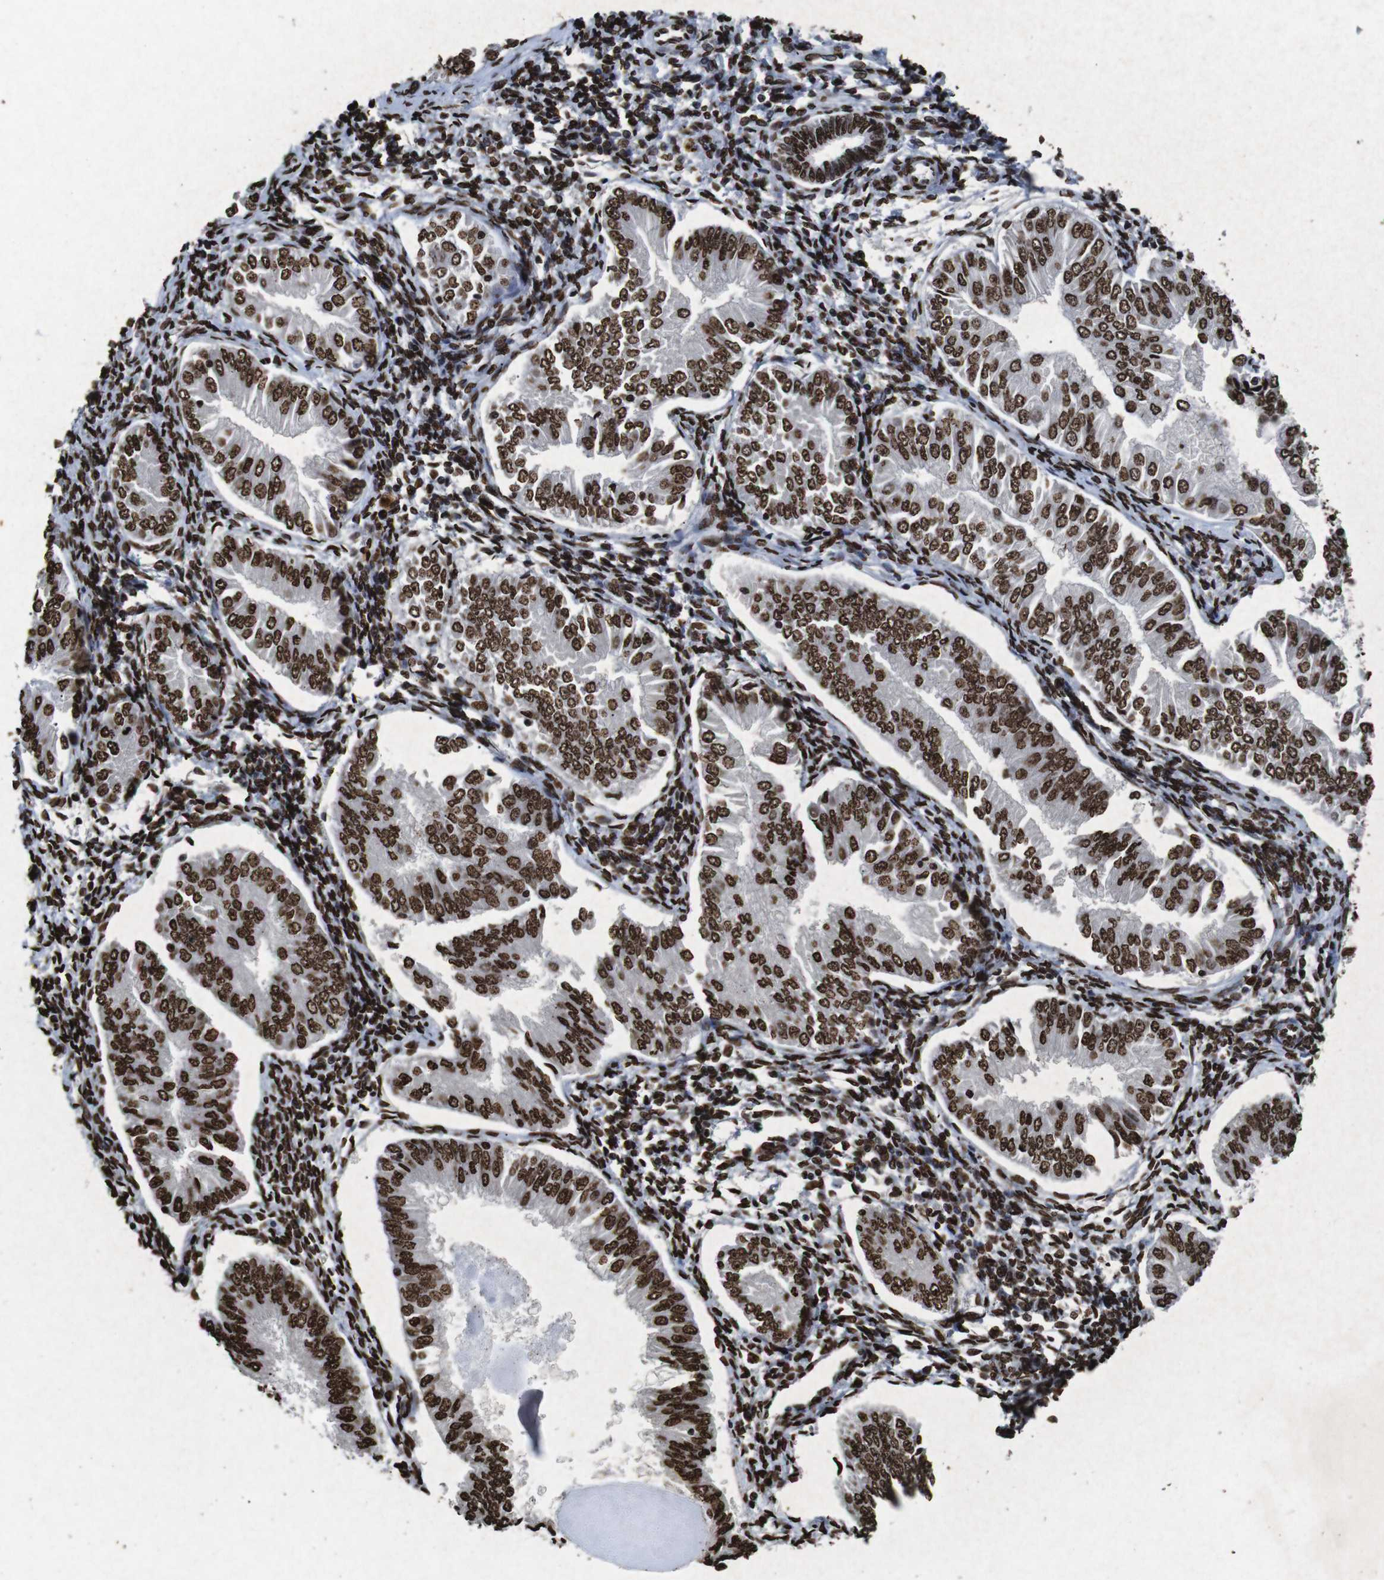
{"staining": {"intensity": "strong", "quantity": ">75%", "location": "nuclear"}, "tissue": "endometrial cancer", "cell_type": "Tumor cells", "image_type": "cancer", "snomed": [{"axis": "morphology", "description": "Adenocarcinoma, NOS"}, {"axis": "topography", "description": "Endometrium"}], "caption": "Immunohistochemical staining of human endometrial cancer (adenocarcinoma) exhibits high levels of strong nuclear positivity in about >75% of tumor cells.", "gene": "MDM2", "patient": {"sex": "female", "age": 53}}